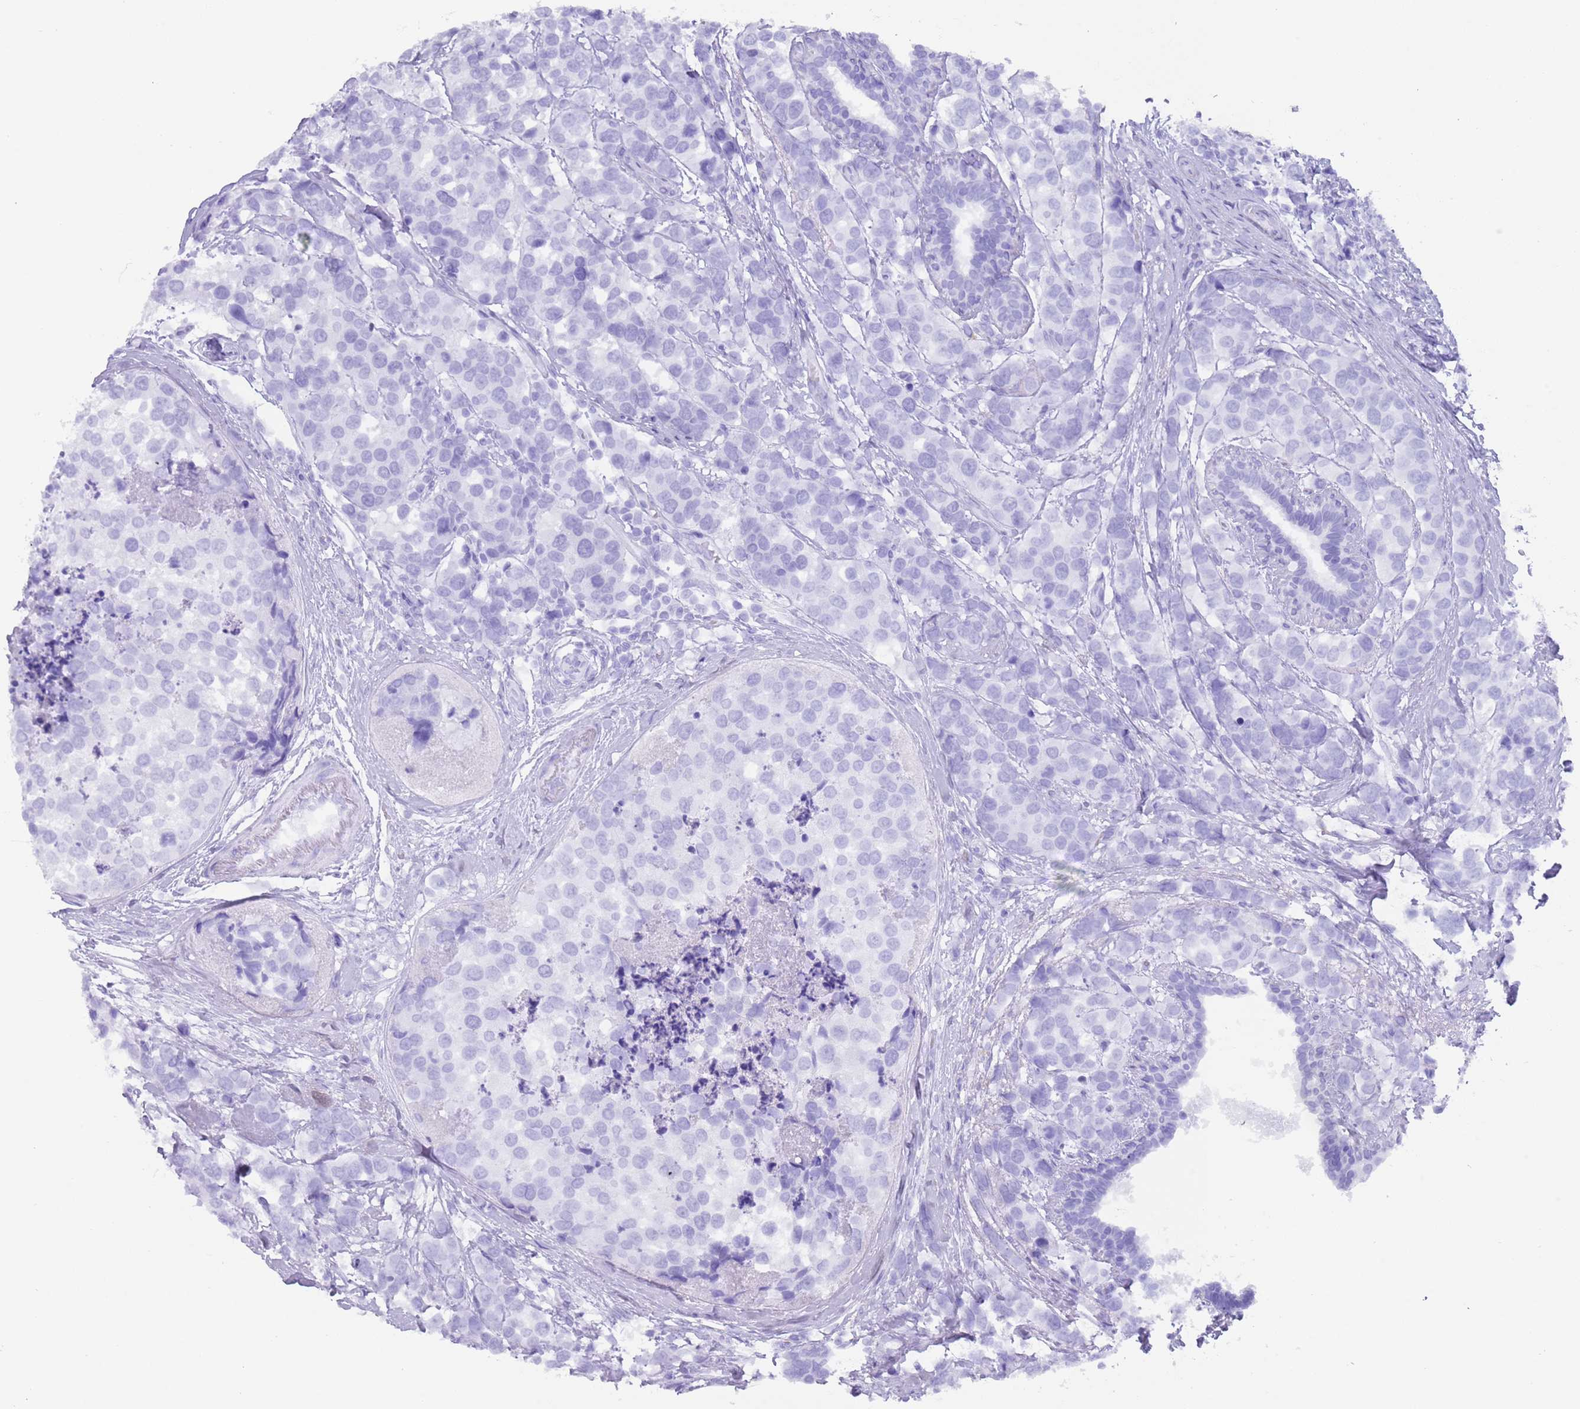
{"staining": {"intensity": "negative", "quantity": "none", "location": "none"}, "tissue": "breast cancer", "cell_type": "Tumor cells", "image_type": "cancer", "snomed": [{"axis": "morphology", "description": "Lobular carcinoma"}, {"axis": "topography", "description": "Breast"}], "caption": "High power microscopy micrograph of an immunohistochemistry micrograph of breast cancer, revealing no significant expression in tumor cells.", "gene": "MYADML2", "patient": {"sex": "female", "age": 59}}